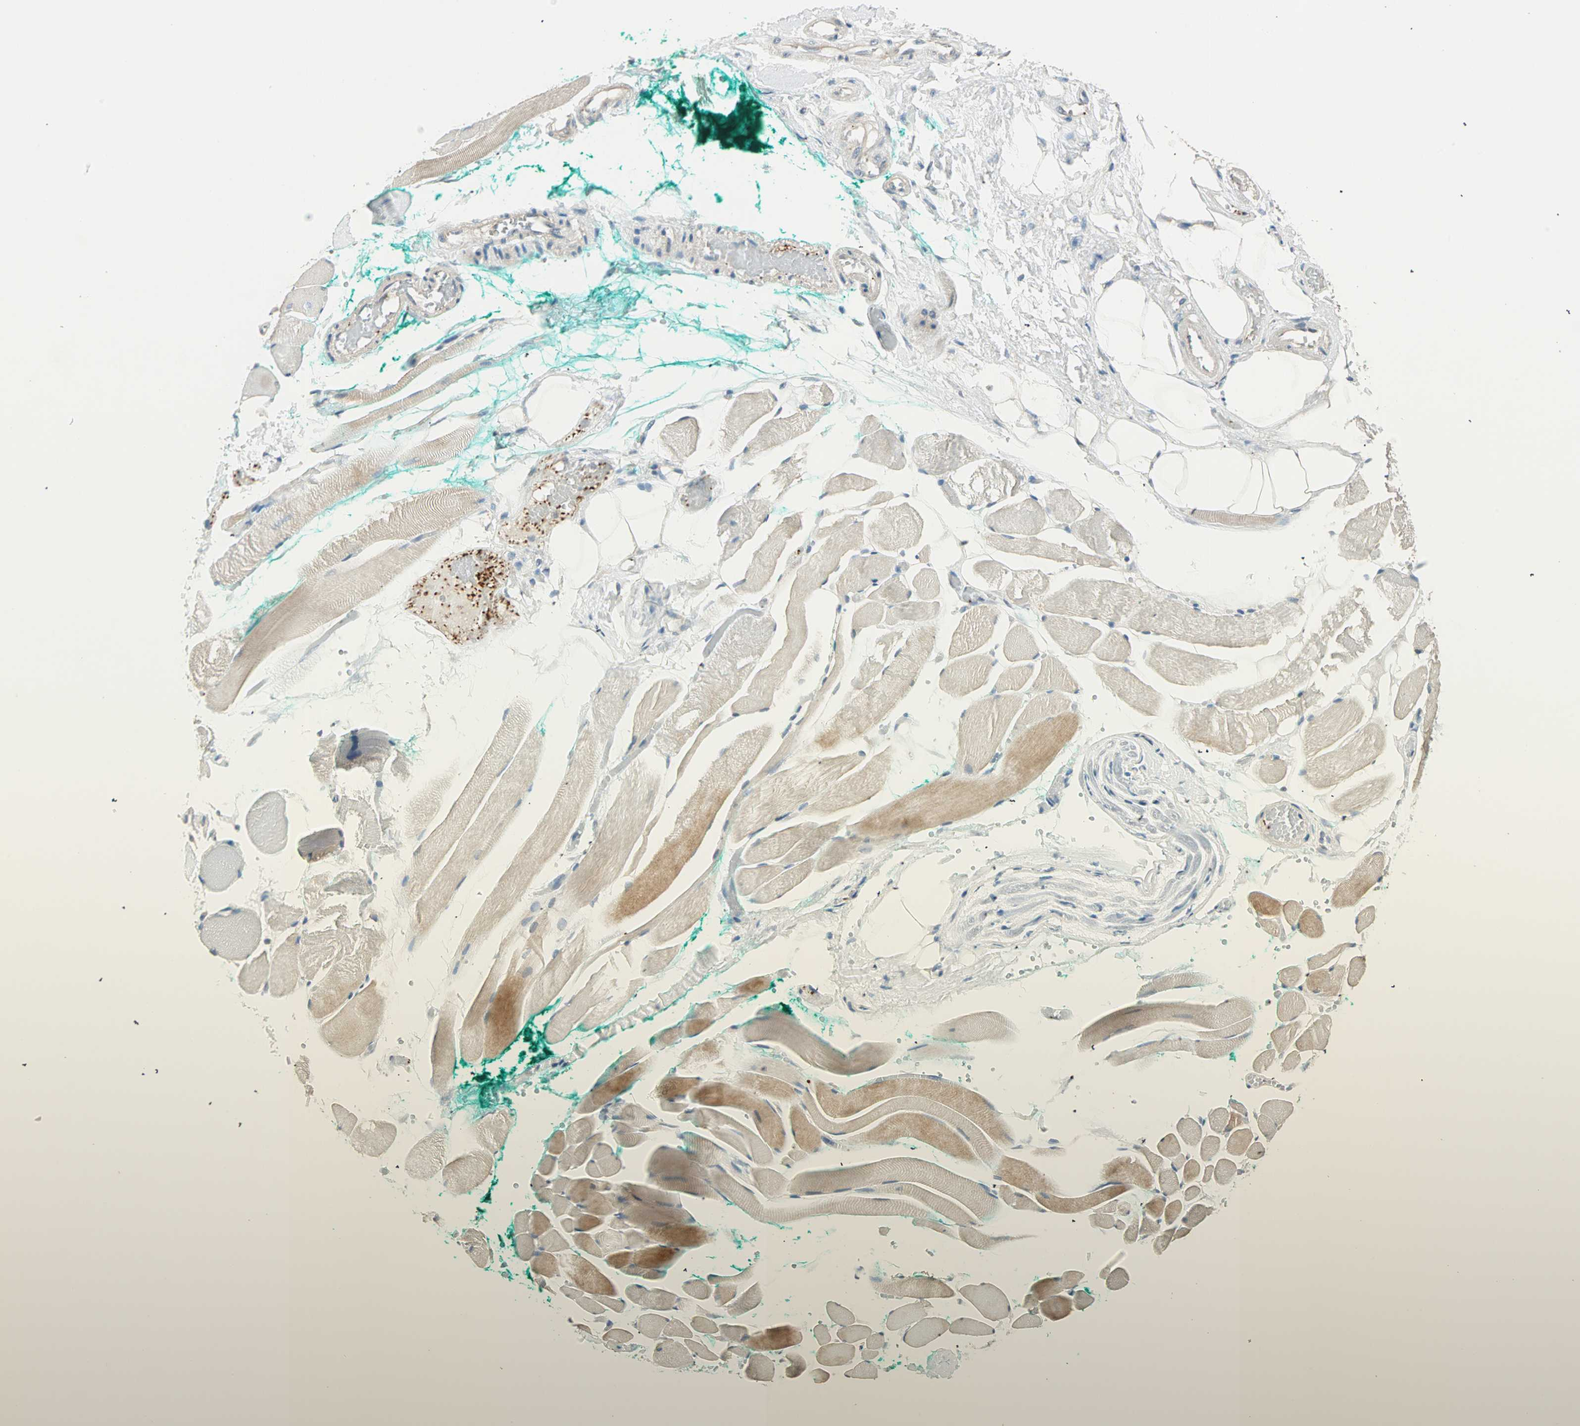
{"staining": {"intensity": "weak", "quantity": "25%-75%", "location": "cytoplasmic/membranous"}, "tissue": "skeletal muscle", "cell_type": "Myocytes", "image_type": "normal", "snomed": [{"axis": "morphology", "description": "Normal tissue, NOS"}, {"axis": "topography", "description": "Skeletal muscle"}, {"axis": "topography", "description": "Peripheral nerve tissue"}], "caption": "Protein staining displays weak cytoplasmic/membranous staining in about 25%-75% of myocytes in unremarkable skeletal muscle.", "gene": "RAD18", "patient": {"sex": "female", "age": 84}}